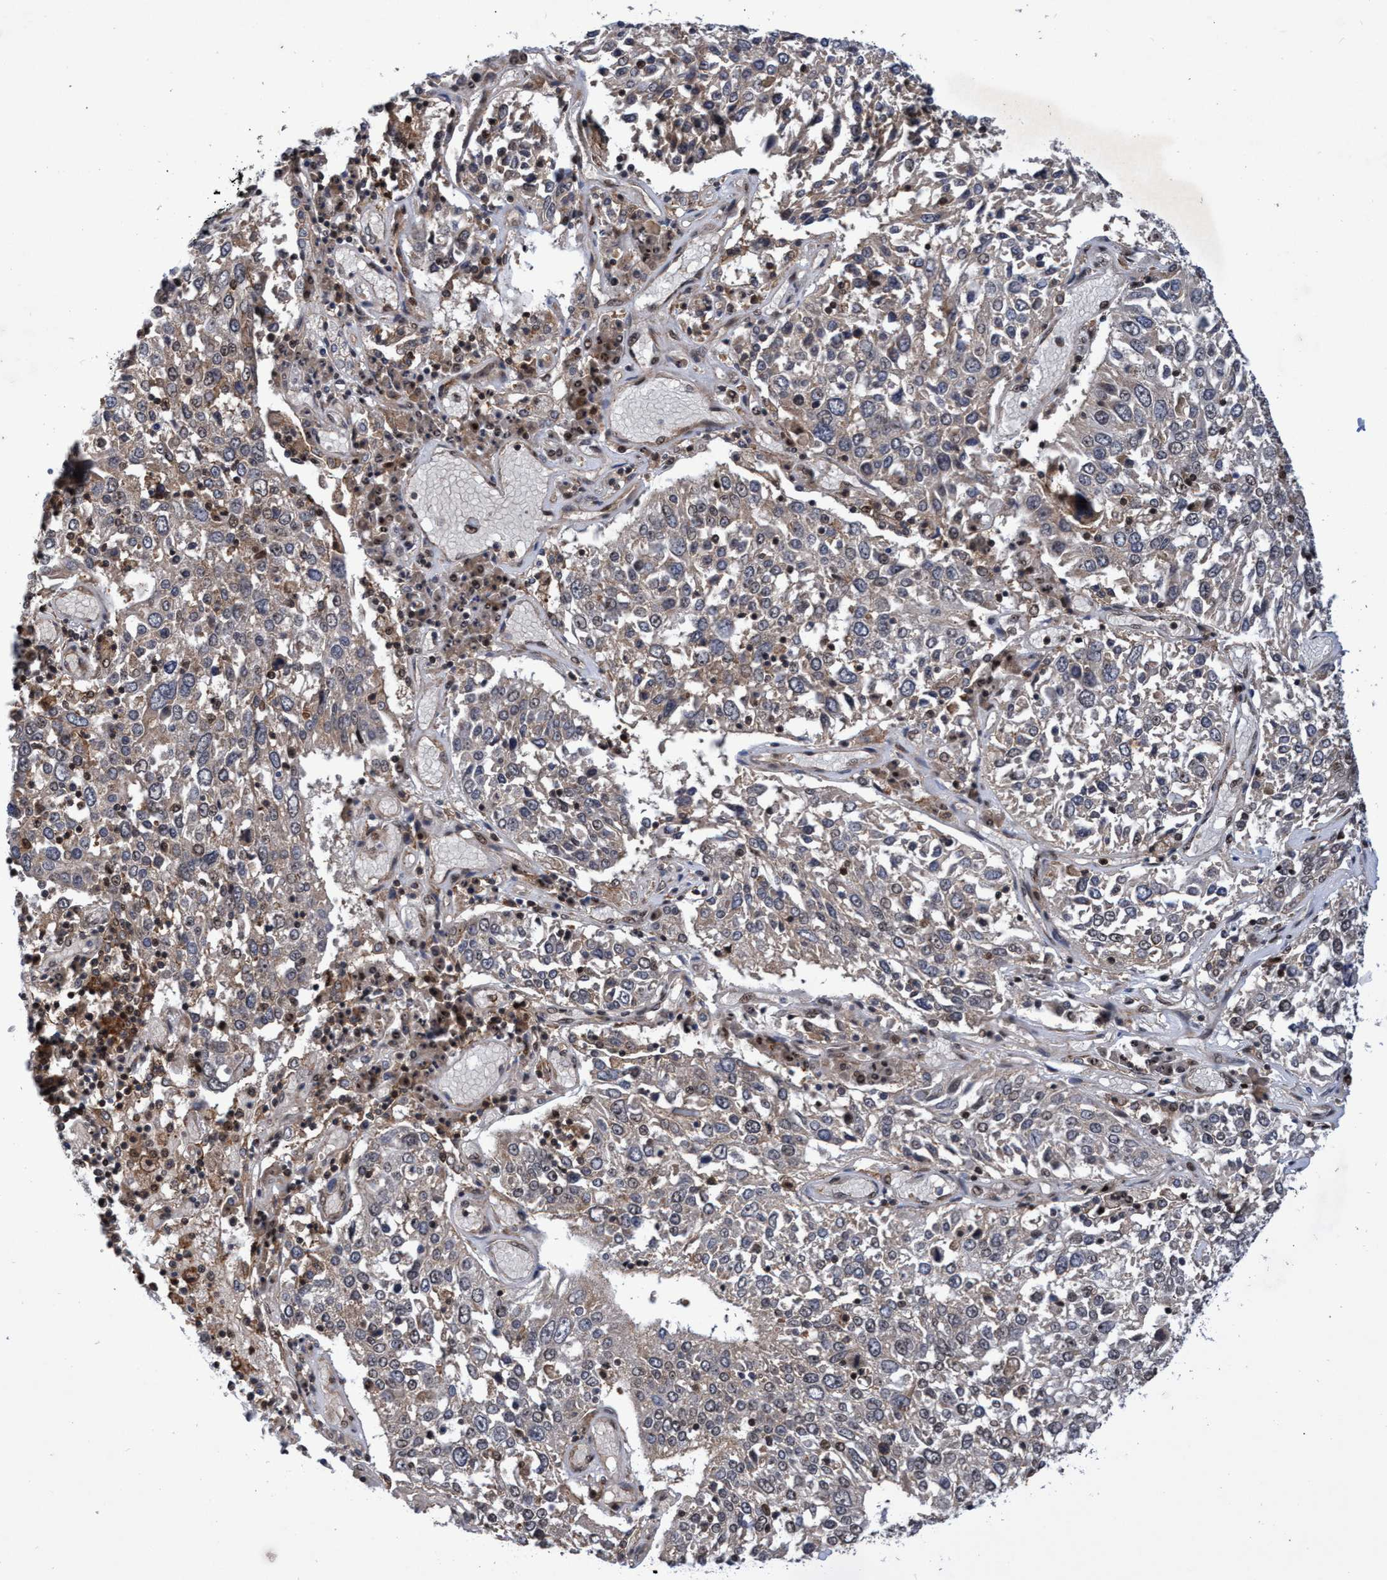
{"staining": {"intensity": "weak", "quantity": "25%-75%", "location": "cytoplasmic/membranous,nuclear"}, "tissue": "lung cancer", "cell_type": "Tumor cells", "image_type": "cancer", "snomed": [{"axis": "morphology", "description": "Squamous cell carcinoma, NOS"}, {"axis": "topography", "description": "Lung"}], "caption": "This photomicrograph exhibits lung cancer (squamous cell carcinoma) stained with immunohistochemistry to label a protein in brown. The cytoplasmic/membranous and nuclear of tumor cells show weak positivity for the protein. Nuclei are counter-stained blue.", "gene": "GTF2F1", "patient": {"sex": "male", "age": 65}}